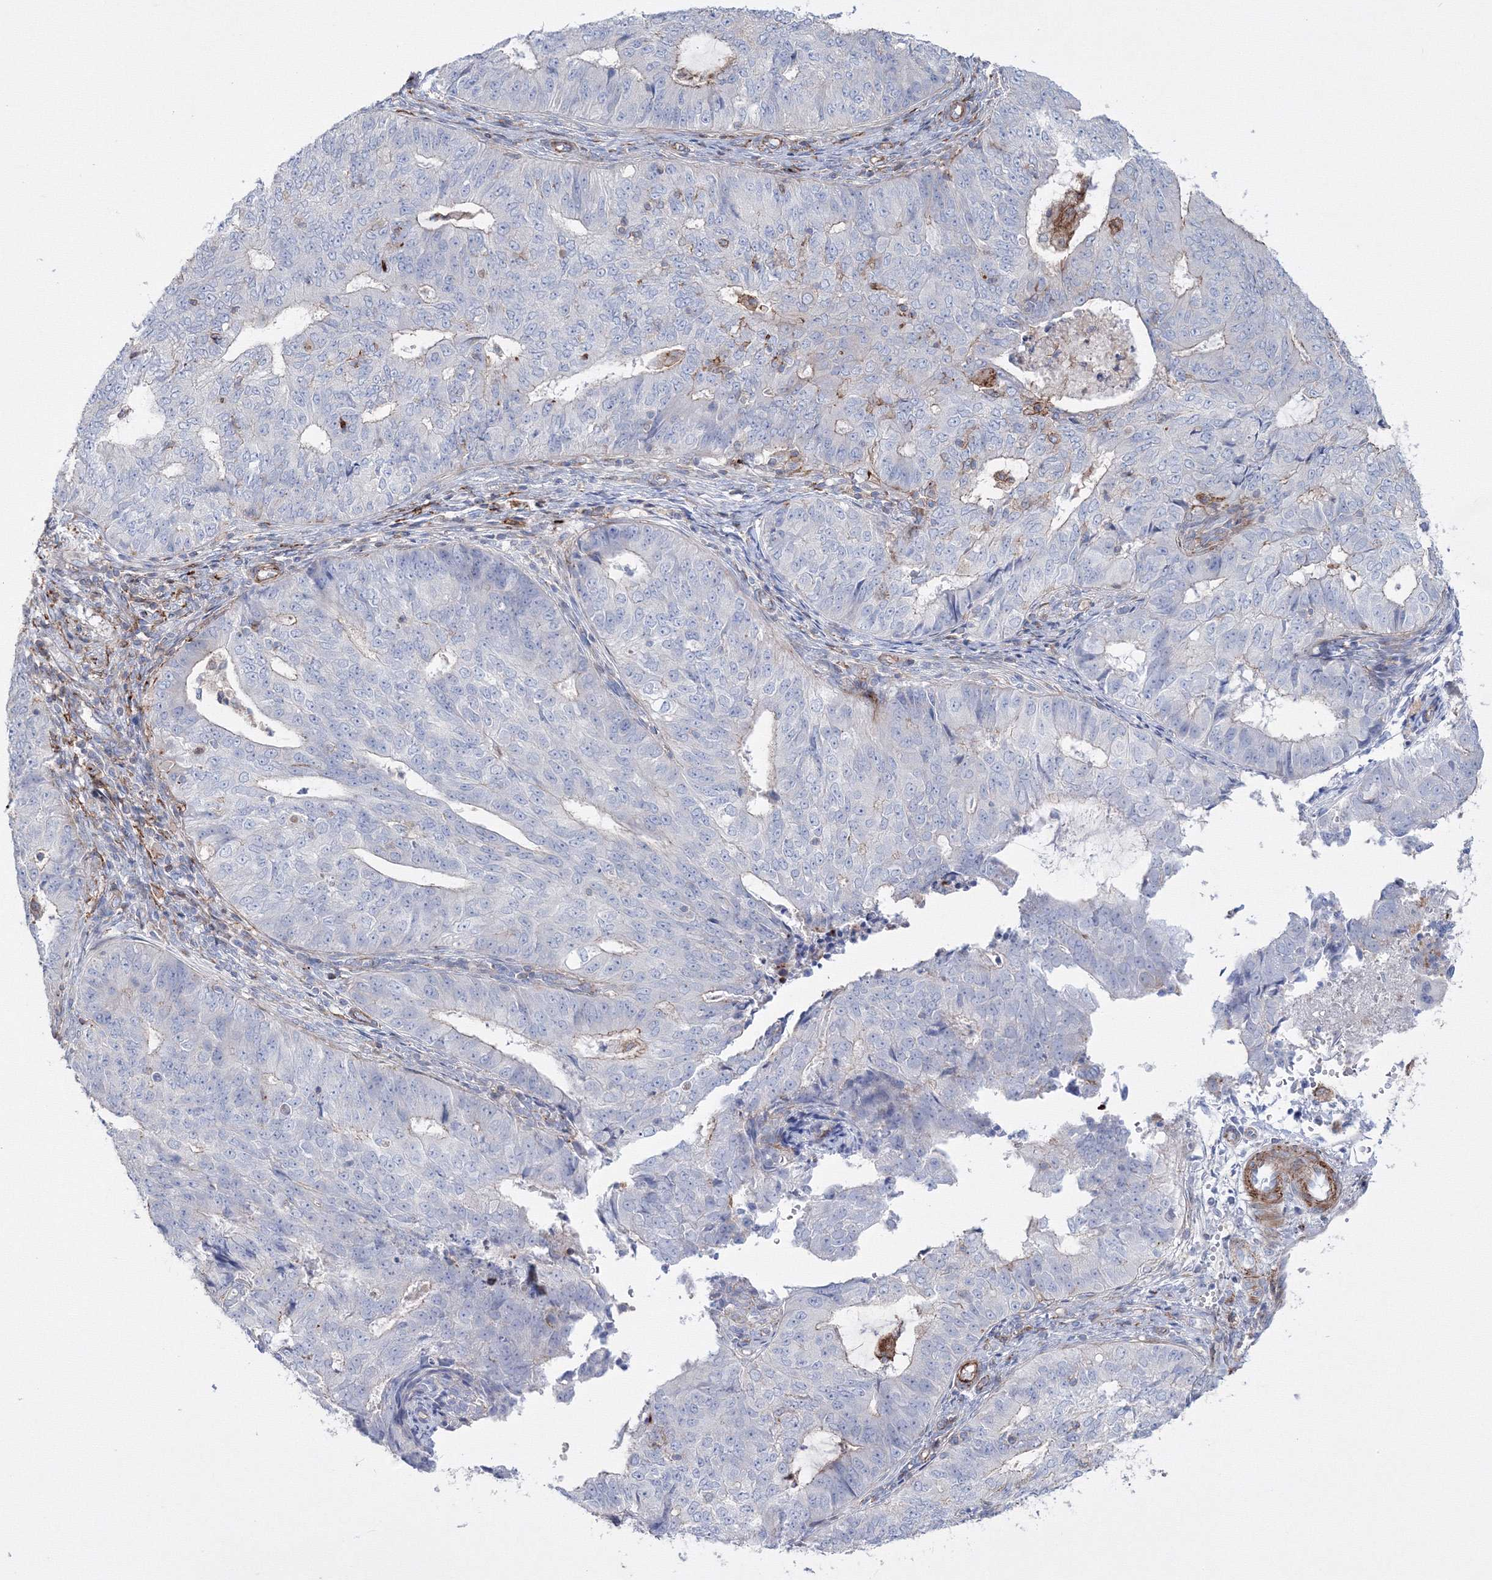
{"staining": {"intensity": "negative", "quantity": "none", "location": "none"}, "tissue": "endometrial cancer", "cell_type": "Tumor cells", "image_type": "cancer", "snomed": [{"axis": "morphology", "description": "Adenocarcinoma, NOS"}, {"axis": "topography", "description": "Endometrium"}], "caption": "High magnification brightfield microscopy of adenocarcinoma (endometrial) stained with DAB (brown) and counterstained with hematoxylin (blue): tumor cells show no significant expression. The staining is performed using DAB brown chromogen with nuclei counter-stained in using hematoxylin.", "gene": "GPR82", "patient": {"sex": "female", "age": 32}}